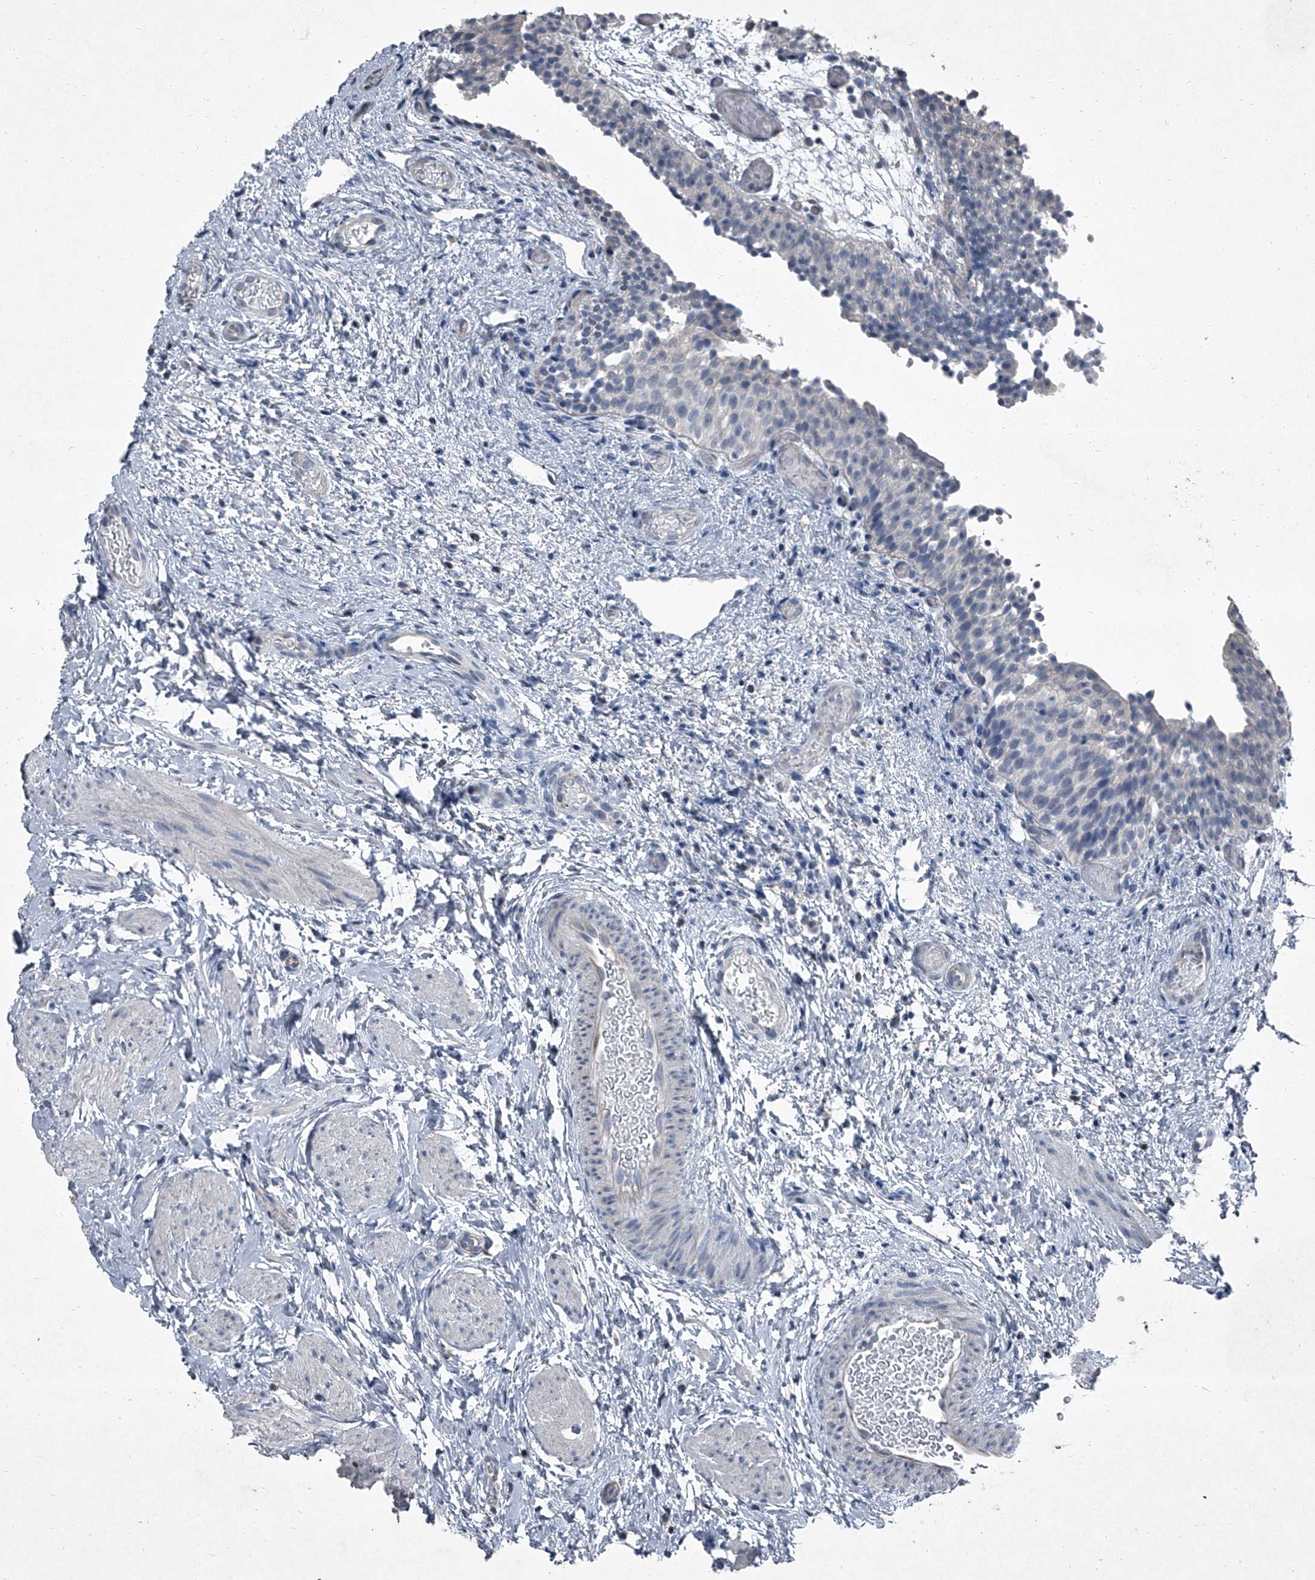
{"staining": {"intensity": "negative", "quantity": "none", "location": "none"}, "tissue": "urinary bladder", "cell_type": "Urothelial cells", "image_type": "normal", "snomed": [{"axis": "morphology", "description": "Normal tissue, NOS"}, {"axis": "topography", "description": "Urinary bladder"}], "caption": "High magnification brightfield microscopy of normal urinary bladder stained with DAB (3,3'-diaminobenzidine) (brown) and counterstained with hematoxylin (blue): urothelial cells show no significant positivity. (Stains: DAB (3,3'-diaminobenzidine) immunohistochemistry (IHC) with hematoxylin counter stain, Microscopy: brightfield microscopy at high magnification).", "gene": "HEPHL1", "patient": {"sex": "male", "age": 1}}